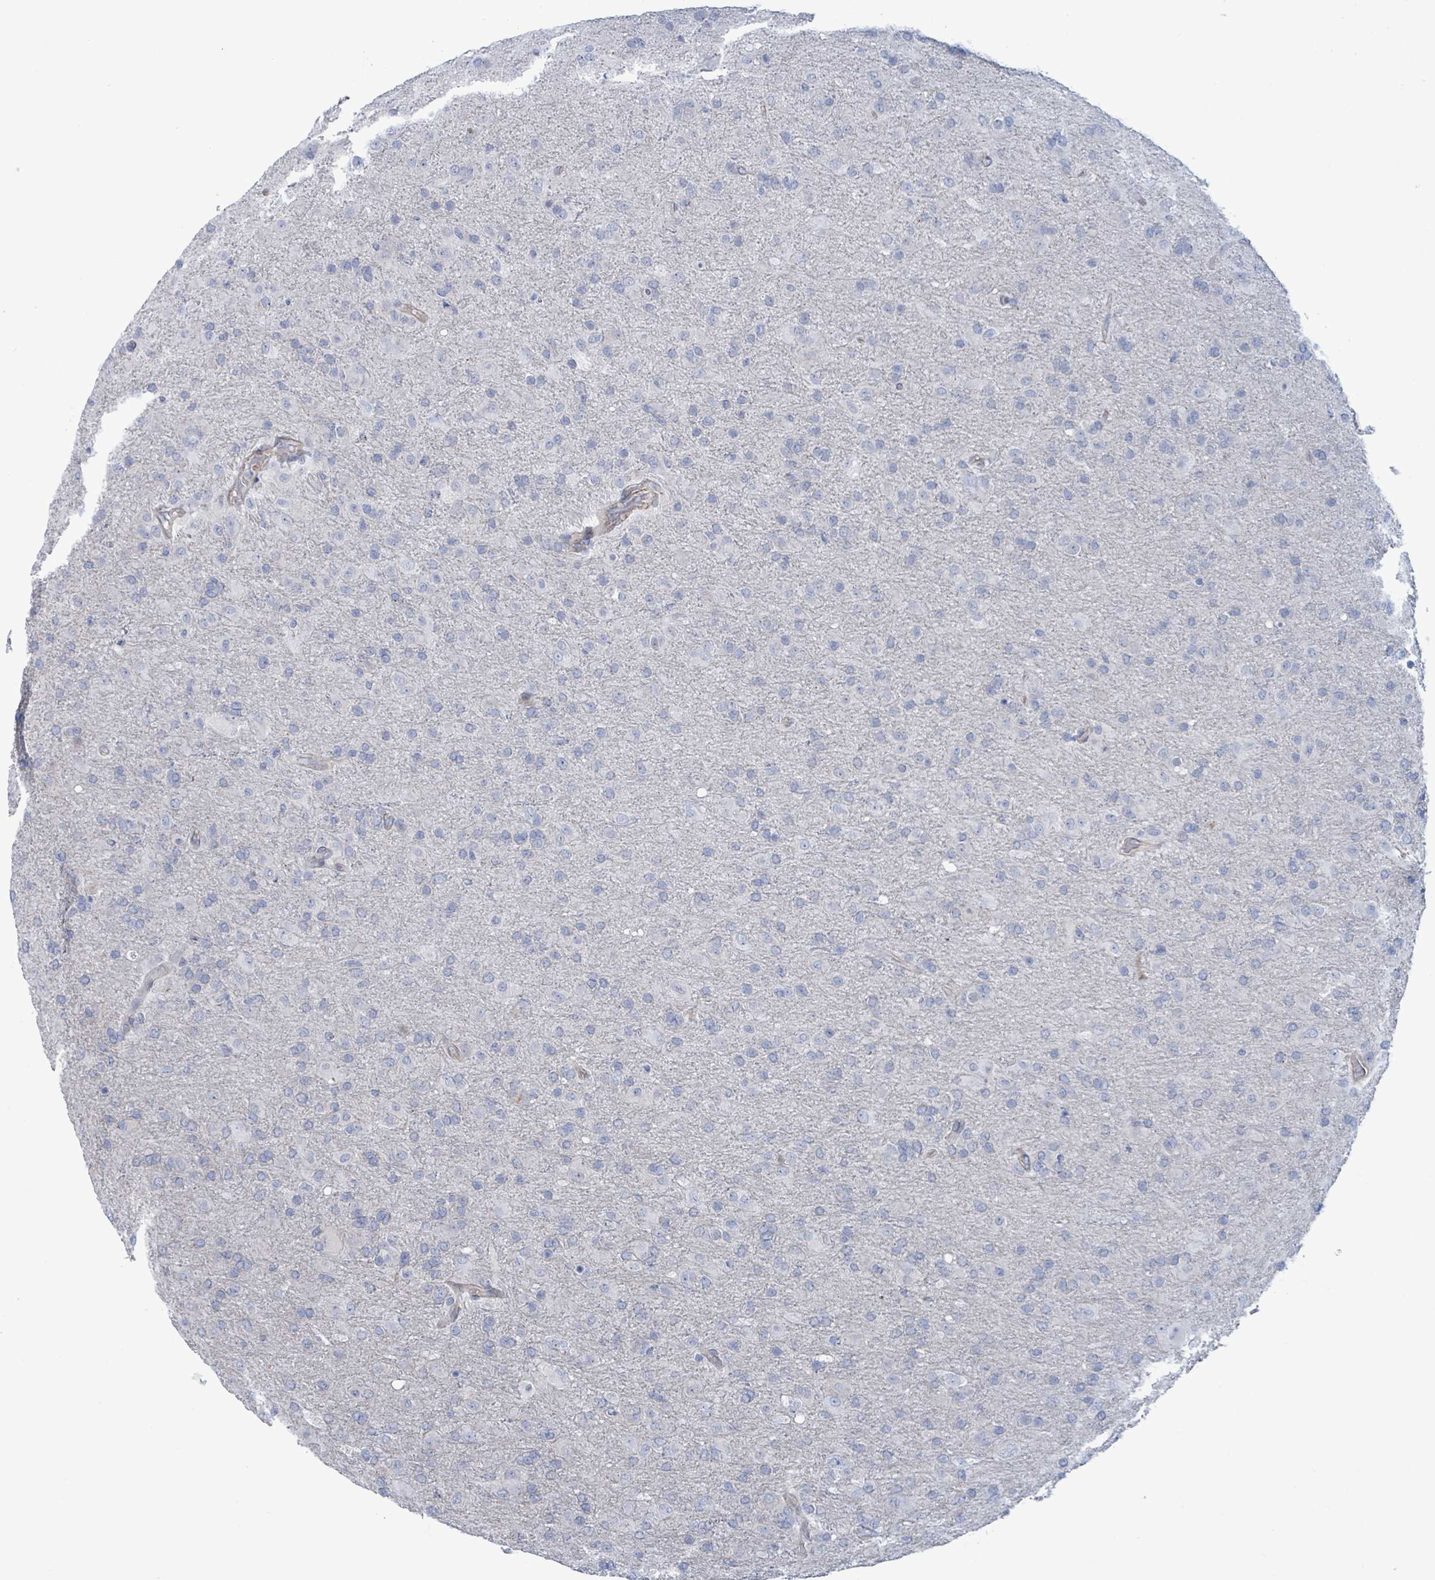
{"staining": {"intensity": "negative", "quantity": "none", "location": "none"}, "tissue": "glioma", "cell_type": "Tumor cells", "image_type": "cancer", "snomed": [{"axis": "morphology", "description": "Glioma, malignant, Low grade"}, {"axis": "topography", "description": "Brain"}], "caption": "Immunohistochemical staining of human malignant glioma (low-grade) demonstrates no significant expression in tumor cells.", "gene": "DMRTC1B", "patient": {"sex": "male", "age": 65}}